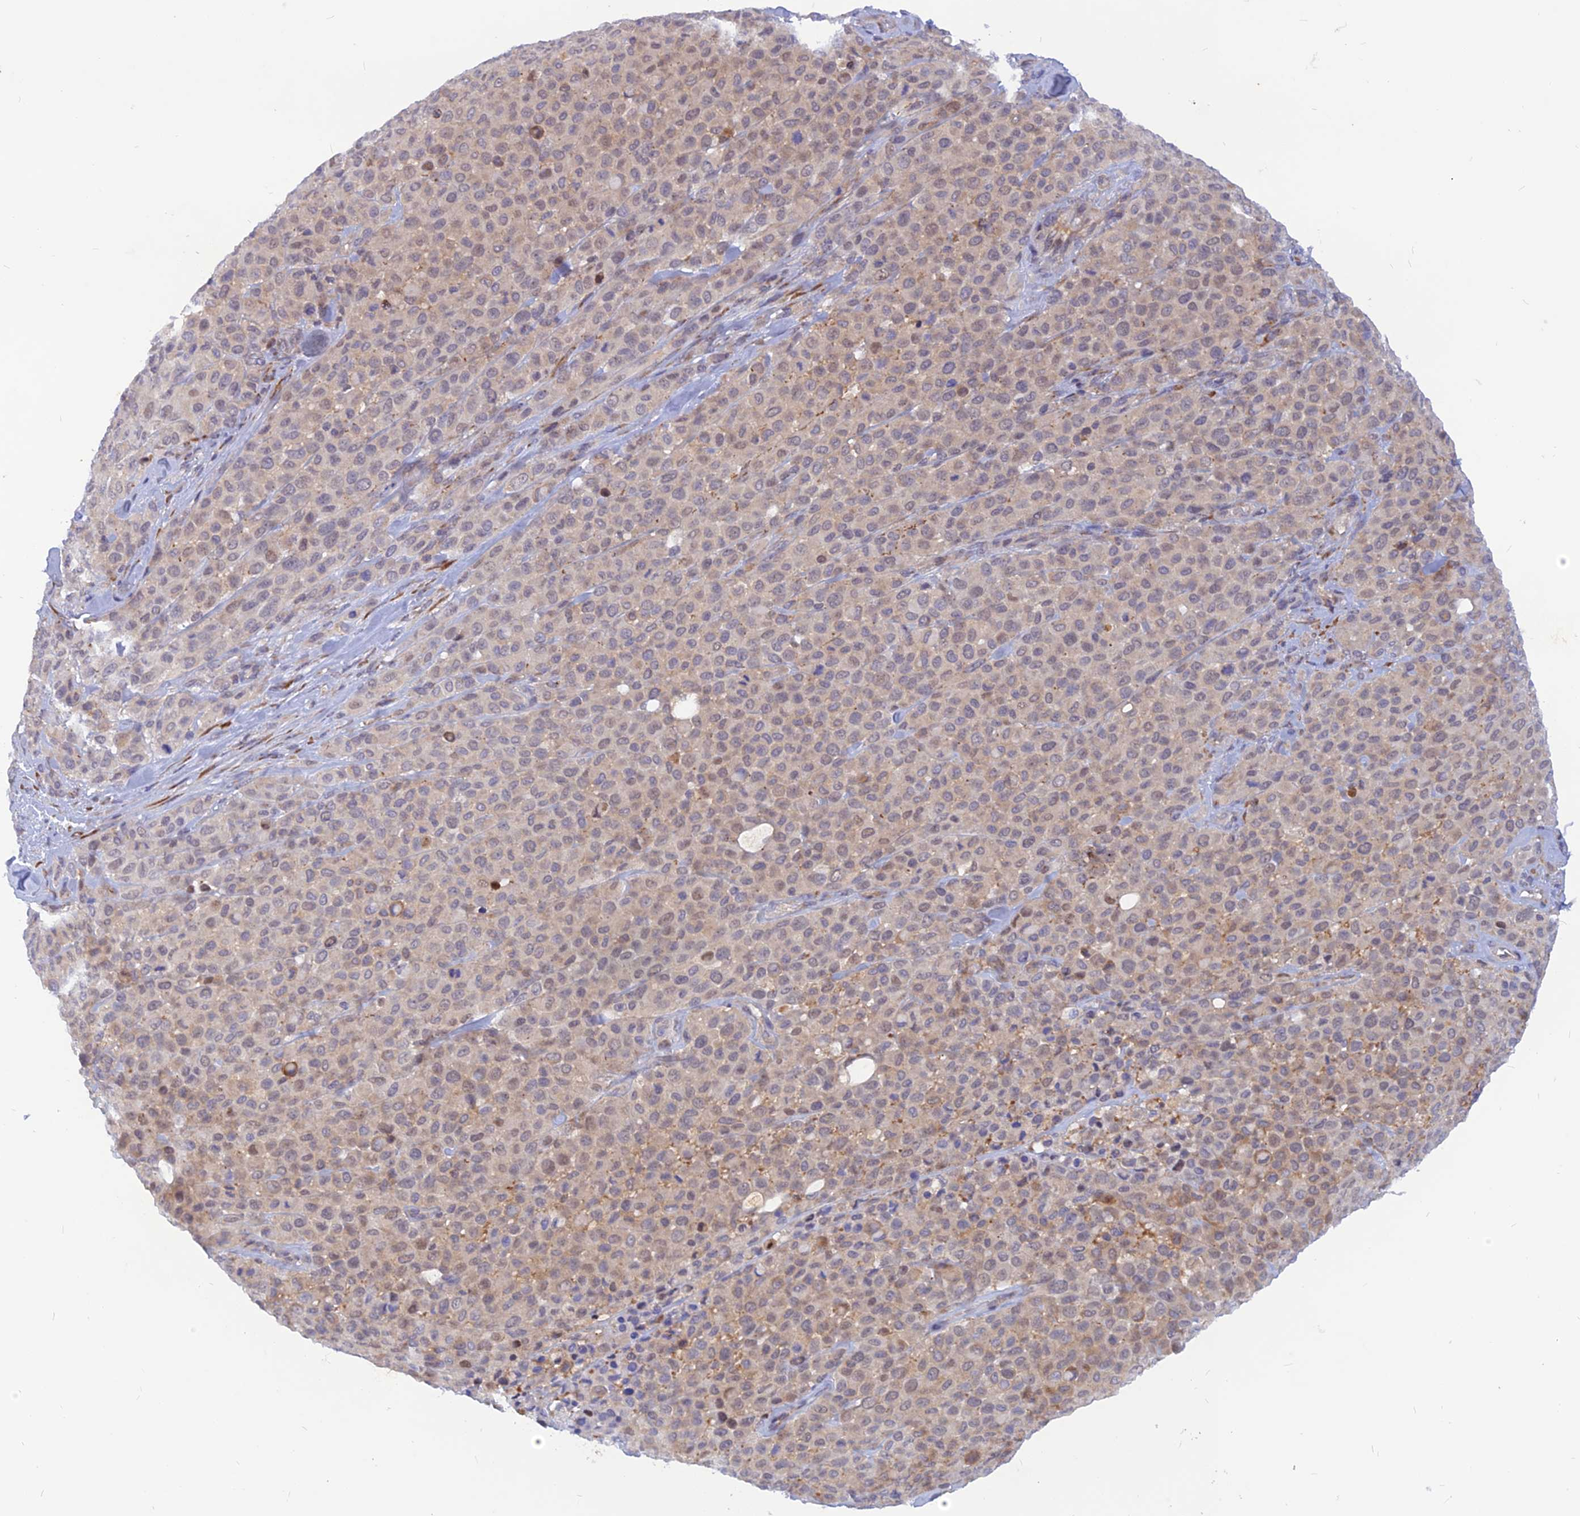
{"staining": {"intensity": "weak", "quantity": "25%-75%", "location": "nuclear"}, "tissue": "melanoma", "cell_type": "Tumor cells", "image_type": "cancer", "snomed": [{"axis": "morphology", "description": "Malignant melanoma, Metastatic site"}, {"axis": "topography", "description": "Skin"}], "caption": "The histopathology image displays a brown stain indicating the presence of a protein in the nuclear of tumor cells in melanoma.", "gene": "DNAJC16", "patient": {"sex": "female", "age": 81}}